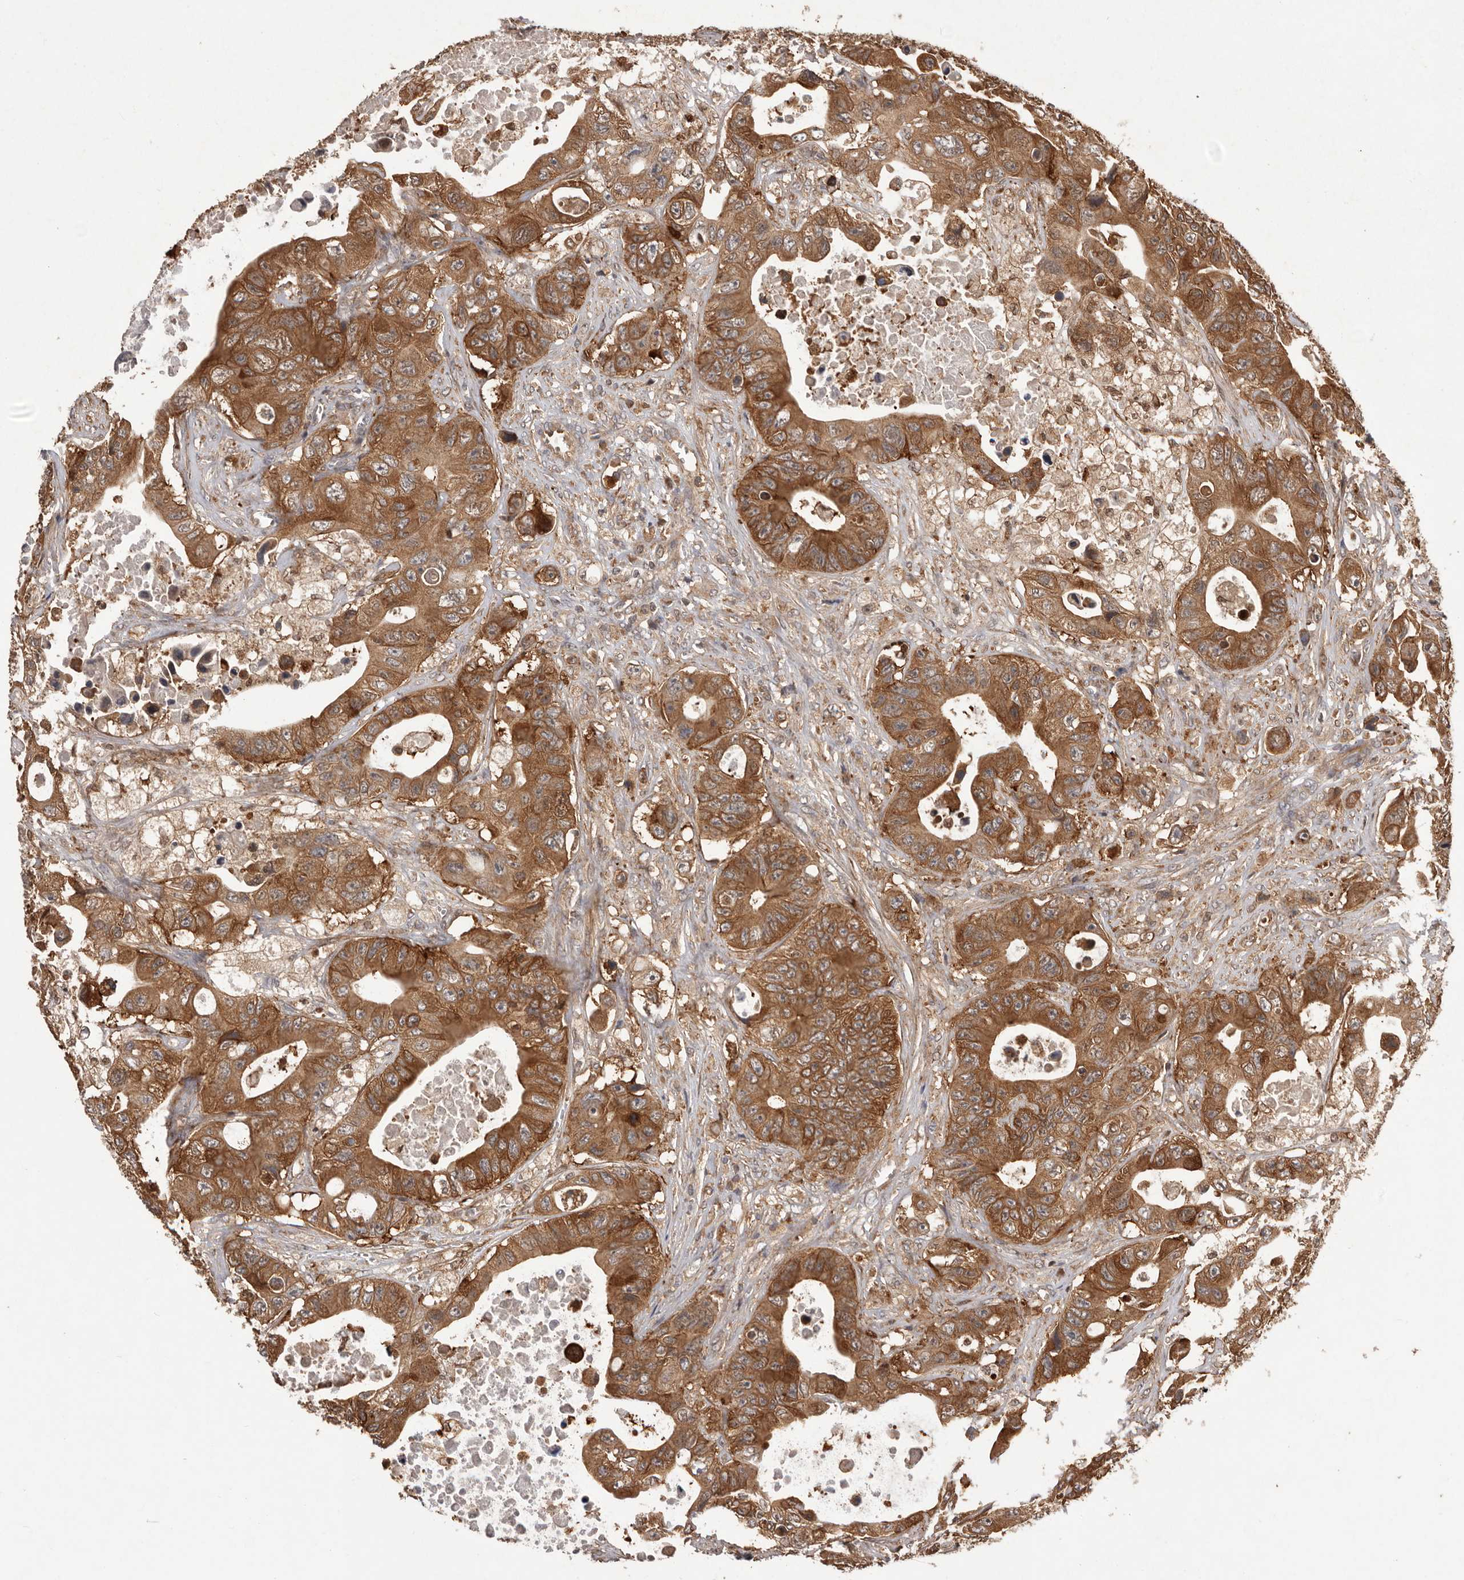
{"staining": {"intensity": "strong", "quantity": ">75%", "location": "cytoplasmic/membranous"}, "tissue": "colorectal cancer", "cell_type": "Tumor cells", "image_type": "cancer", "snomed": [{"axis": "morphology", "description": "Adenocarcinoma, NOS"}, {"axis": "topography", "description": "Colon"}], "caption": "Colorectal cancer (adenocarcinoma) stained for a protein shows strong cytoplasmic/membranous positivity in tumor cells.", "gene": "SLC22A3", "patient": {"sex": "female", "age": 46}}